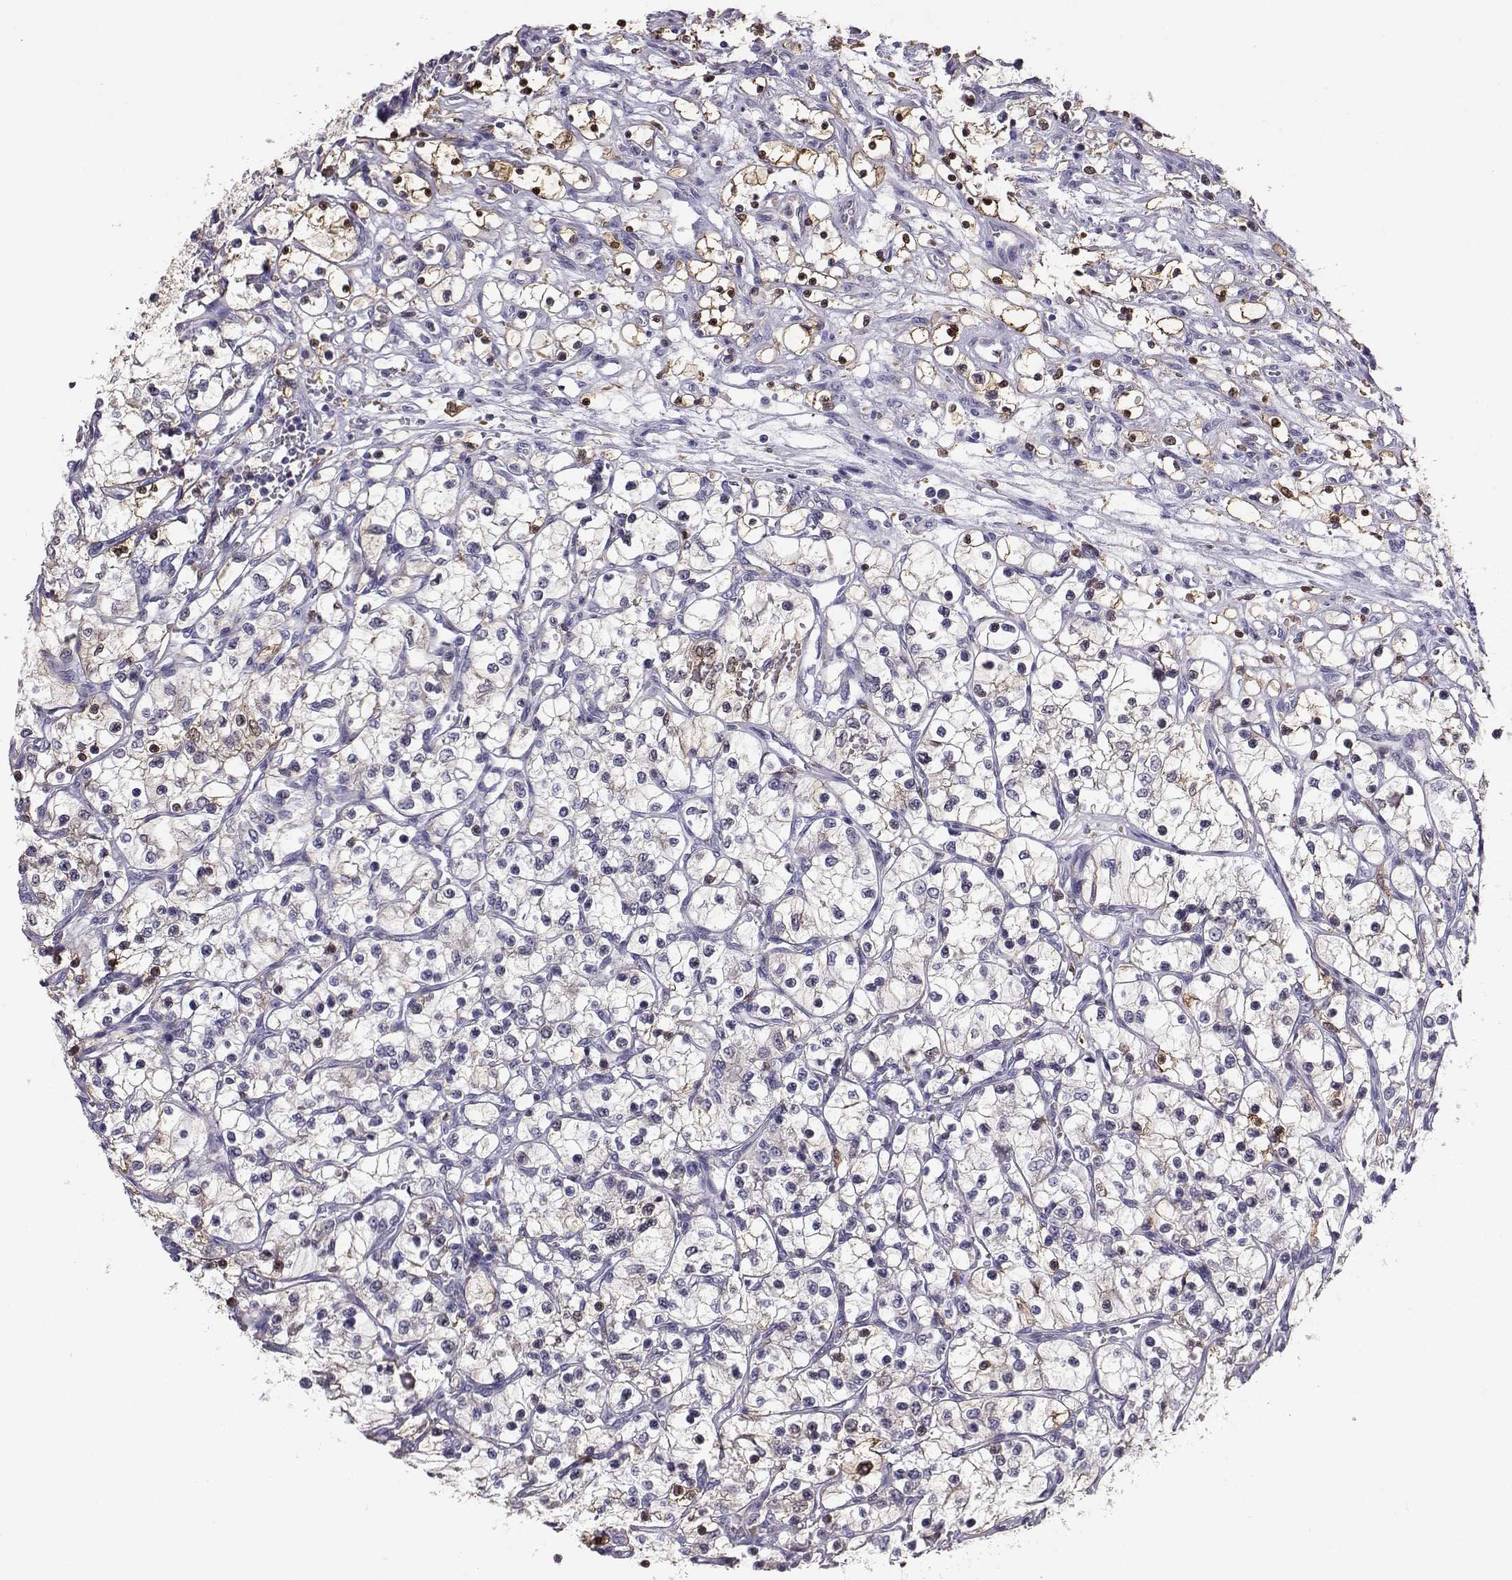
{"staining": {"intensity": "negative", "quantity": "none", "location": "none"}, "tissue": "renal cancer", "cell_type": "Tumor cells", "image_type": "cancer", "snomed": [{"axis": "morphology", "description": "Adenocarcinoma, NOS"}, {"axis": "topography", "description": "Kidney"}], "caption": "Tumor cells are negative for brown protein staining in renal cancer (adenocarcinoma).", "gene": "AKR1B1", "patient": {"sex": "female", "age": 69}}